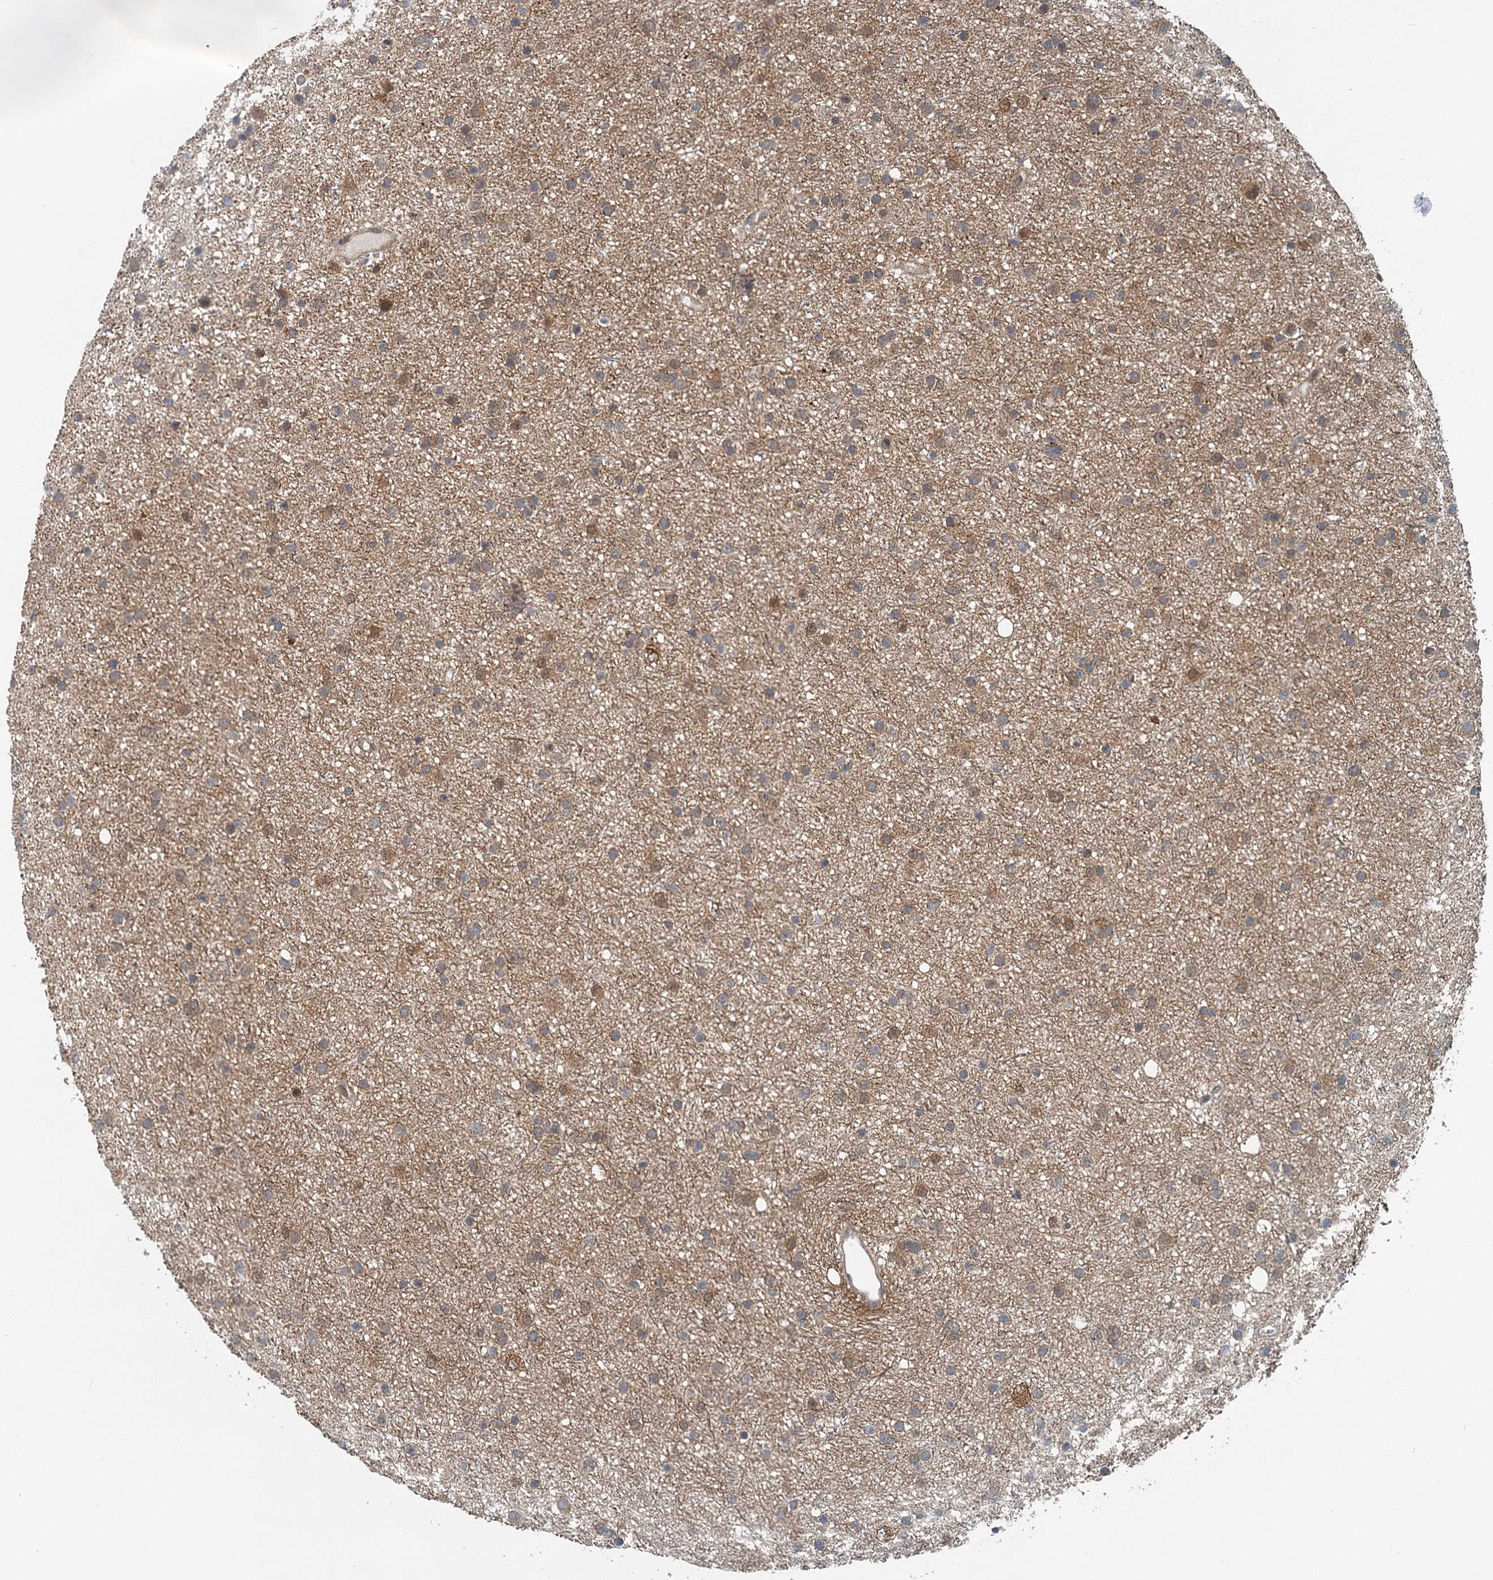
{"staining": {"intensity": "weak", "quantity": "<25%", "location": "cytoplasmic/membranous"}, "tissue": "glioma", "cell_type": "Tumor cells", "image_type": "cancer", "snomed": [{"axis": "morphology", "description": "Glioma, malignant, Low grade"}, {"axis": "topography", "description": "Cerebral cortex"}], "caption": "Photomicrograph shows no significant protein expression in tumor cells of malignant low-grade glioma. (DAB (3,3'-diaminobenzidine) IHC with hematoxylin counter stain).", "gene": "GPI", "patient": {"sex": "female", "age": 39}}